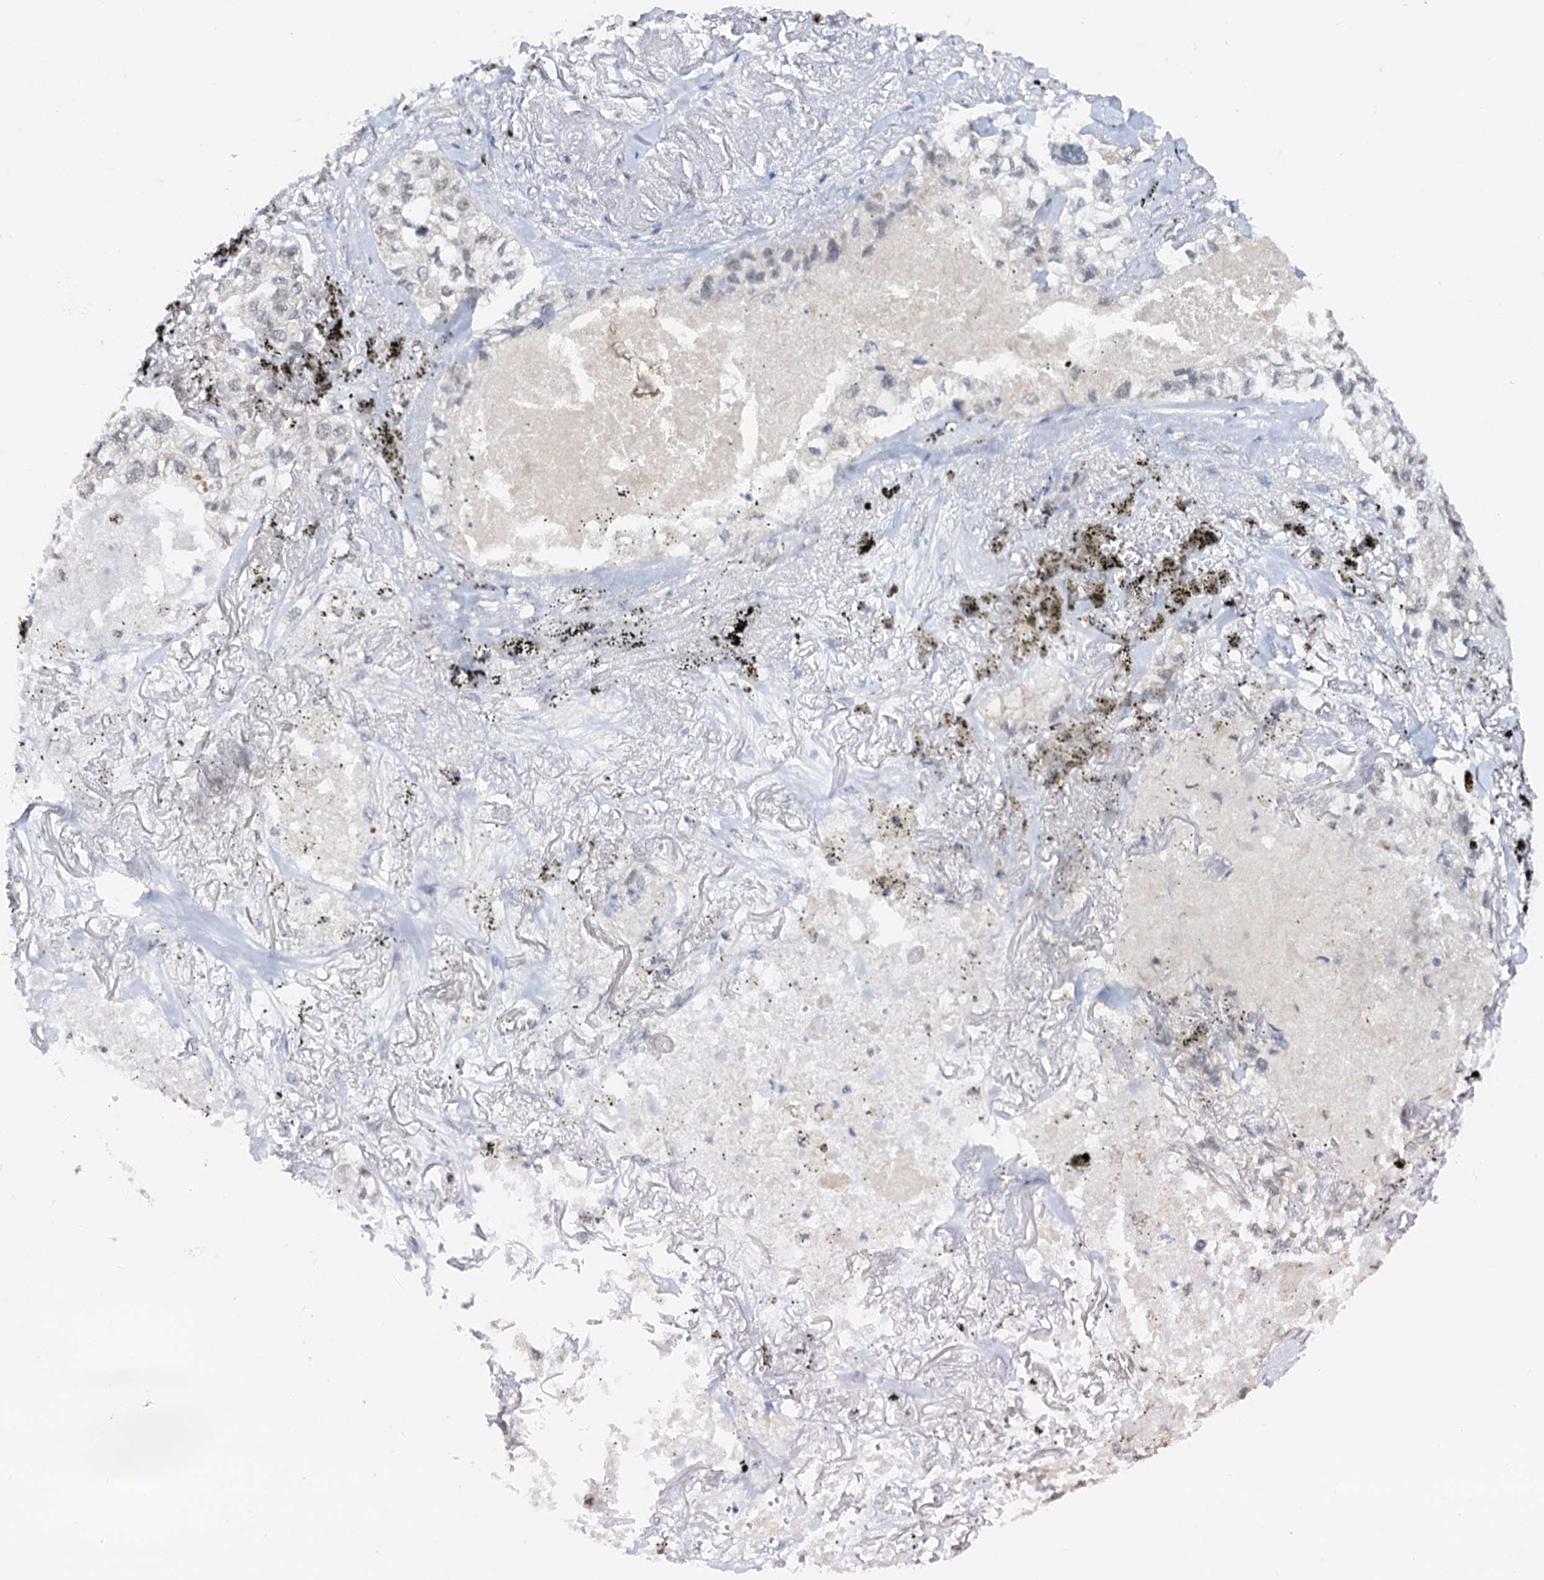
{"staining": {"intensity": "moderate", "quantity": "<25%", "location": "nuclear"}, "tissue": "lung cancer", "cell_type": "Tumor cells", "image_type": "cancer", "snomed": [{"axis": "morphology", "description": "Adenocarcinoma, NOS"}, {"axis": "topography", "description": "Lung"}], "caption": "A brown stain highlights moderate nuclear expression of a protein in human lung adenocarcinoma tumor cells.", "gene": "NAT10", "patient": {"sex": "male", "age": 65}}